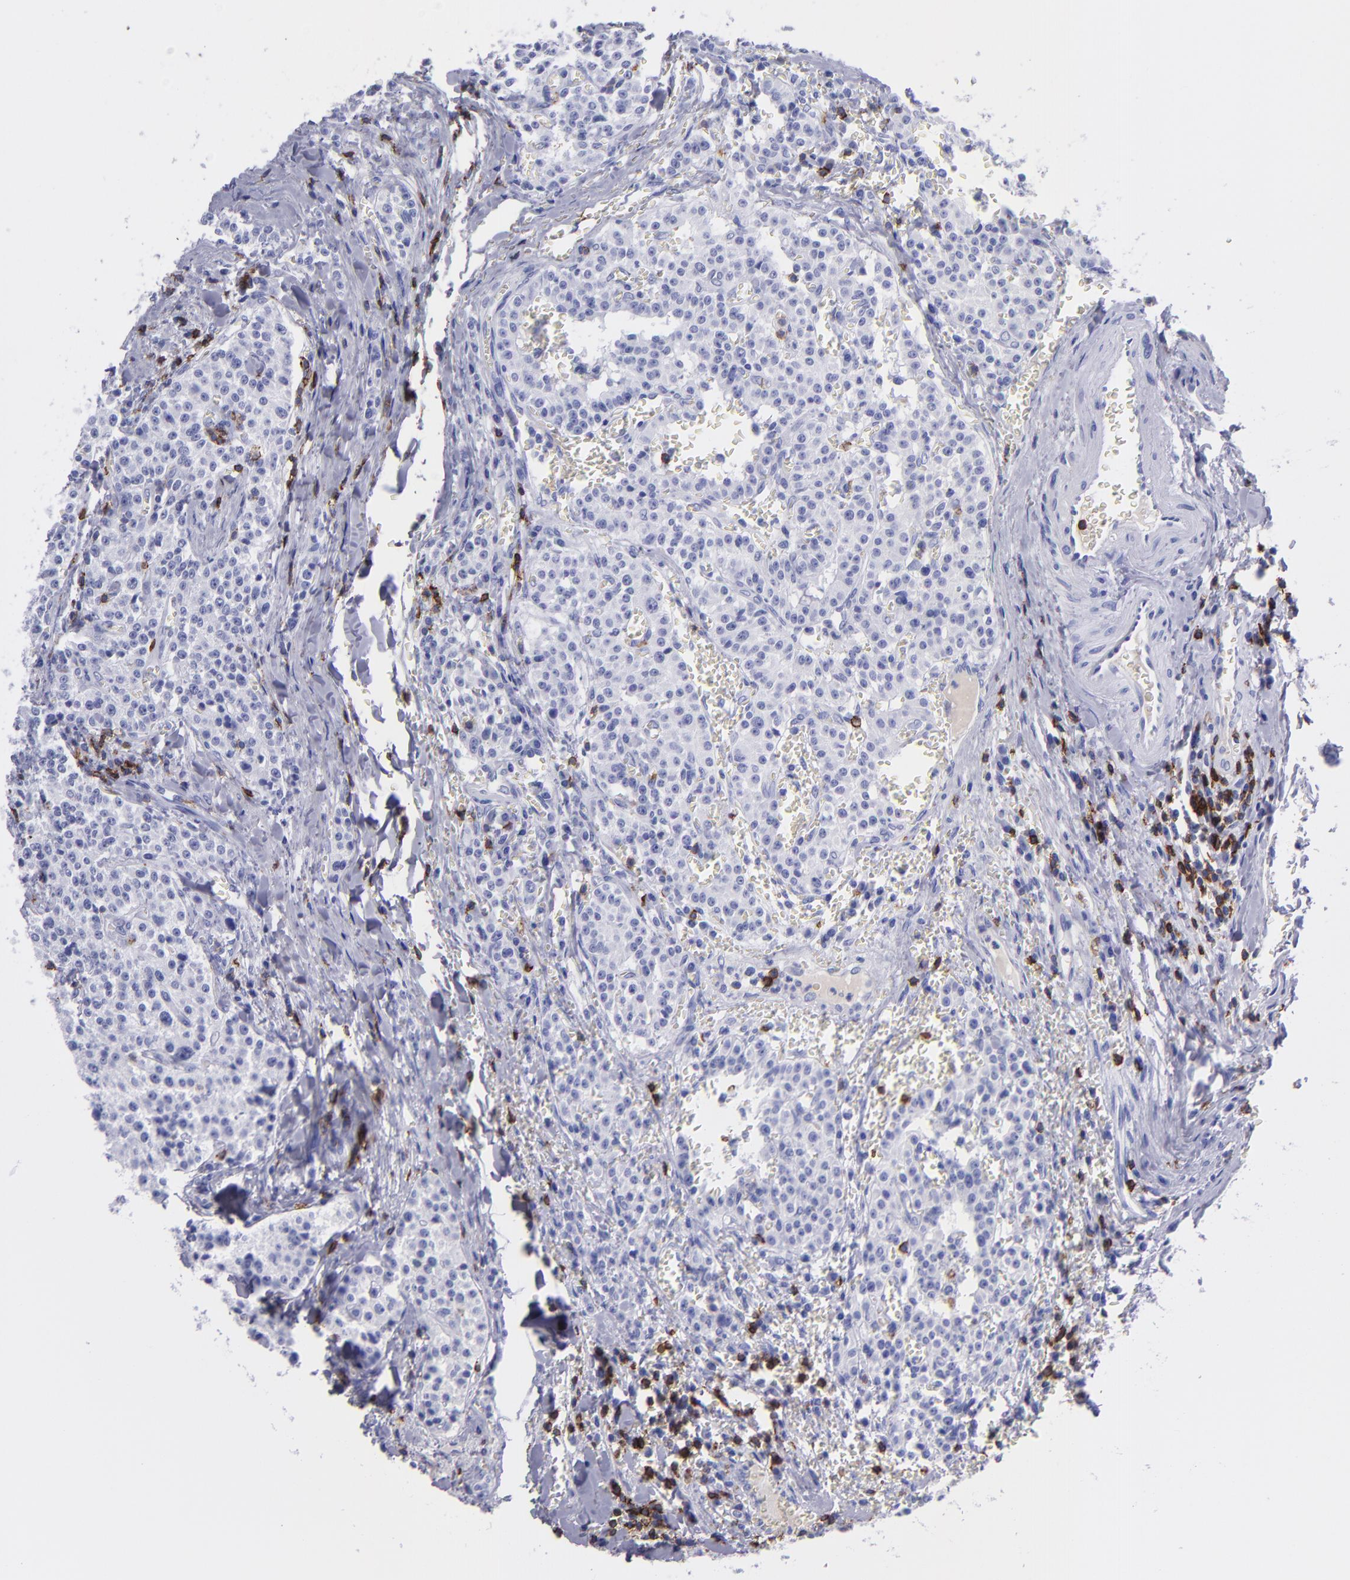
{"staining": {"intensity": "negative", "quantity": "none", "location": "none"}, "tissue": "carcinoid", "cell_type": "Tumor cells", "image_type": "cancer", "snomed": [{"axis": "morphology", "description": "Carcinoid, malignant, NOS"}, {"axis": "topography", "description": "Stomach"}], "caption": "DAB (3,3'-diaminobenzidine) immunohistochemical staining of human carcinoid displays no significant expression in tumor cells.", "gene": "CD6", "patient": {"sex": "female", "age": 76}}